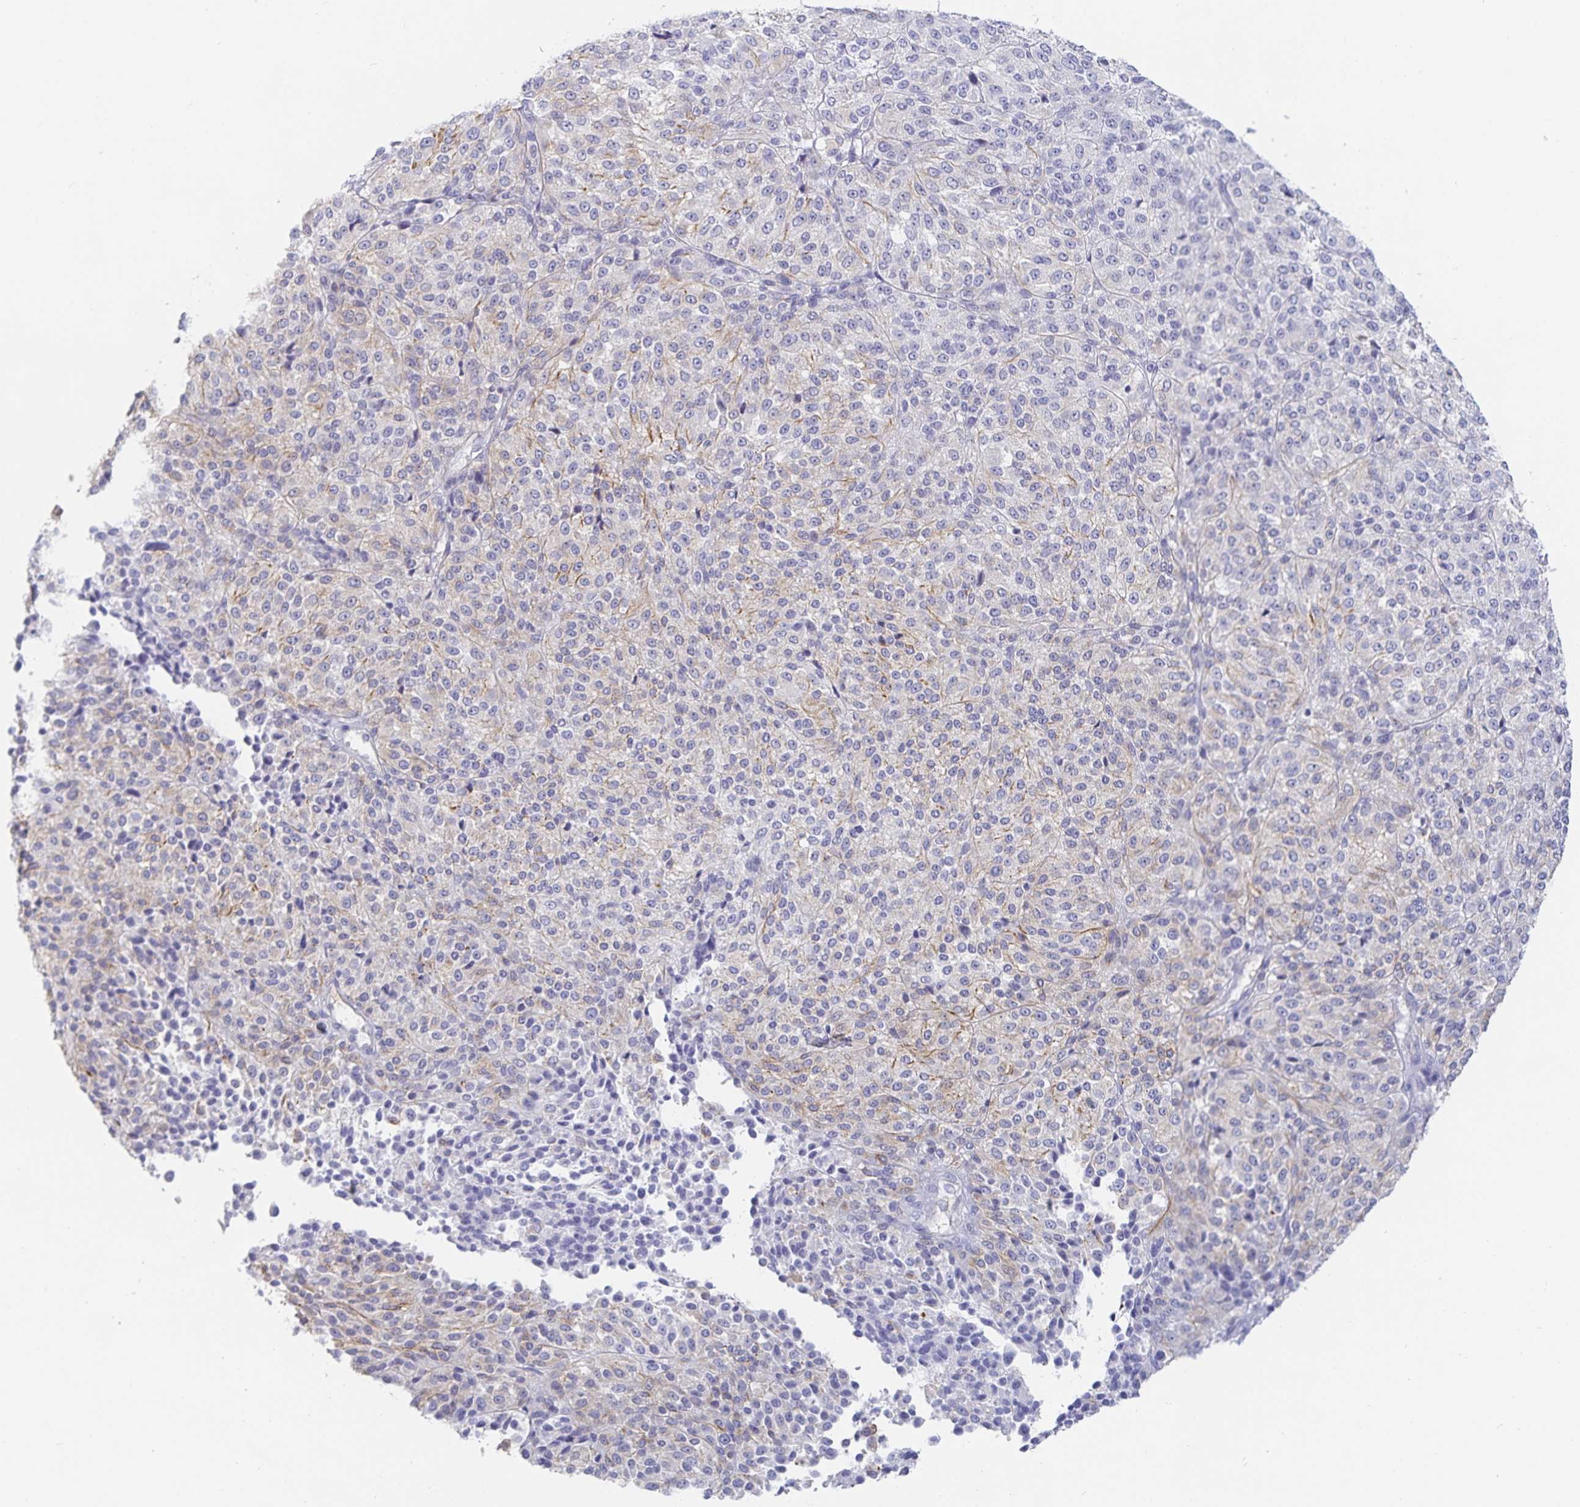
{"staining": {"intensity": "weak", "quantity": "<25%", "location": "cytoplasmic/membranous"}, "tissue": "melanoma", "cell_type": "Tumor cells", "image_type": "cancer", "snomed": [{"axis": "morphology", "description": "Malignant melanoma, Metastatic site"}, {"axis": "topography", "description": "Brain"}], "caption": "DAB immunohistochemical staining of malignant melanoma (metastatic site) demonstrates no significant expression in tumor cells.", "gene": "SFTPA1", "patient": {"sex": "female", "age": 56}}